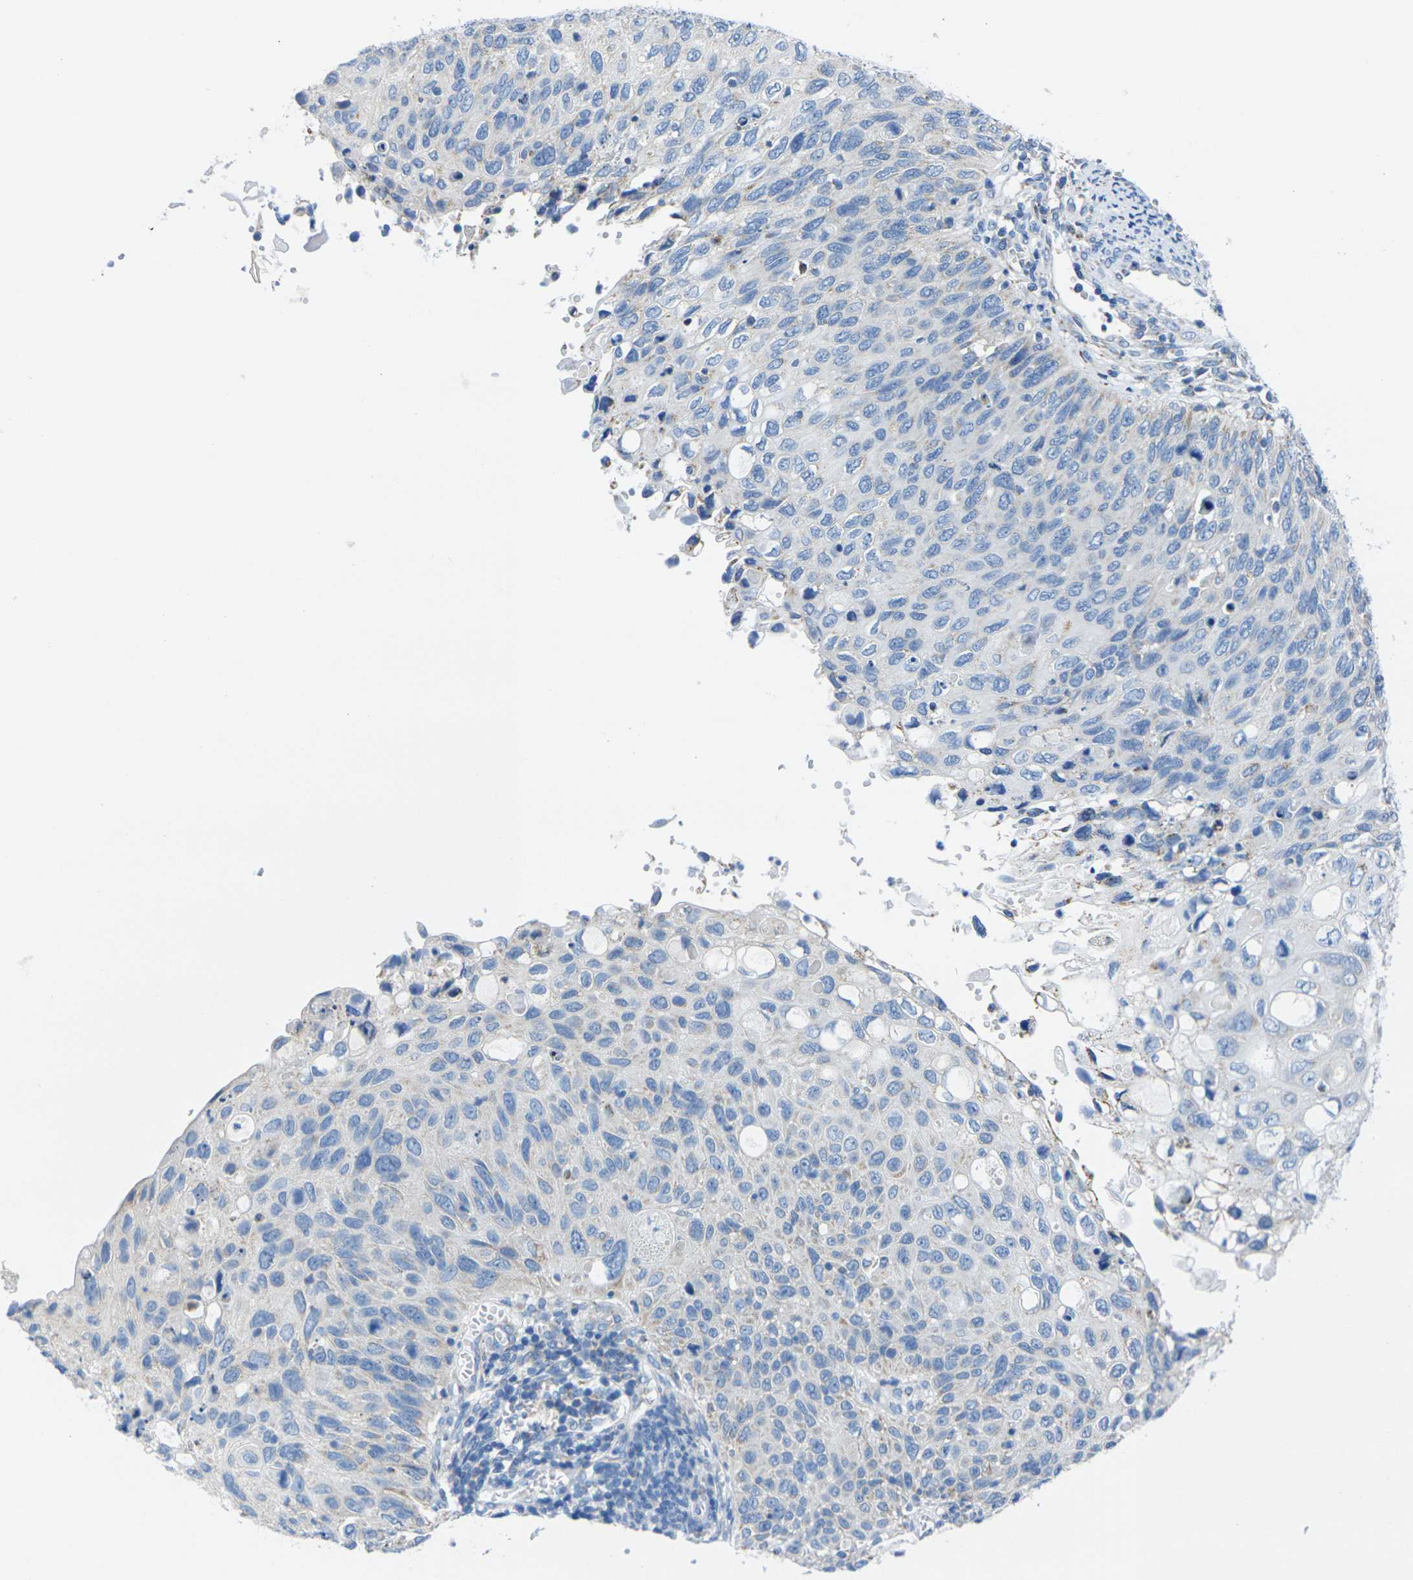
{"staining": {"intensity": "negative", "quantity": "none", "location": "none"}, "tissue": "cervical cancer", "cell_type": "Tumor cells", "image_type": "cancer", "snomed": [{"axis": "morphology", "description": "Squamous cell carcinoma, NOS"}, {"axis": "topography", "description": "Cervix"}], "caption": "A micrograph of squamous cell carcinoma (cervical) stained for a protein reveals no brown staining in tumor cells.", "gene": "TMEM204", "patient": {"sex": "female", "age": 70}}